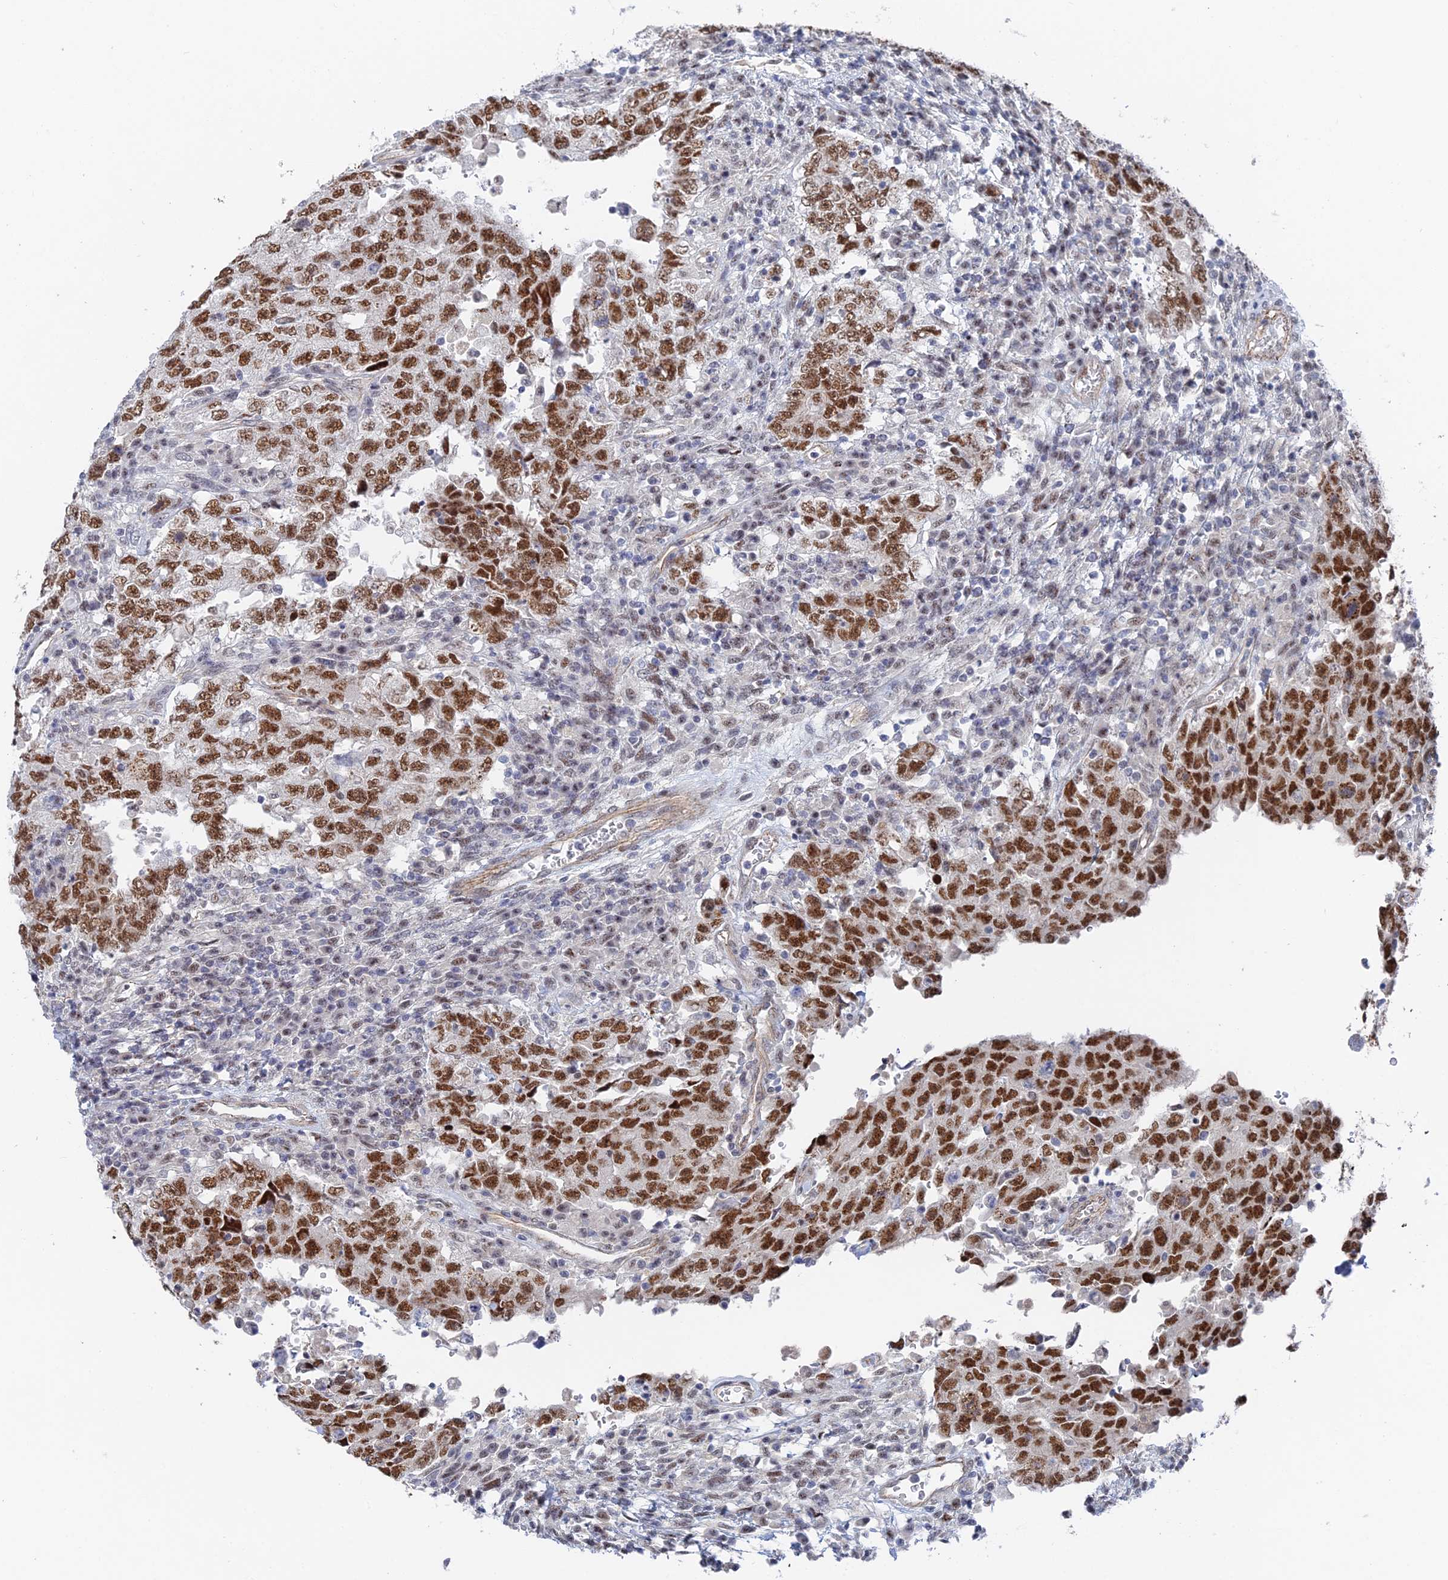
{"staining": {"intensity": "strong", "quantity": ">75%", "location": "nuclear"}, "tissue": "testis cancer", "cell_type": "Tumor cells", "image_type": "cancer", "snomed": [{"axis": "morphology", "description": "Carcinoma, Embryonal, NOS"}, {"axis": "topography", "description": "Testis"}], "caption": "Embryonal carcinoma (testis) stained with a brown dye demonstrates strong nuclear positive staining in approximately >75% of tumor cells.", "gene": "CFAP92", "patient": {"sex": "male", "age": 26}}